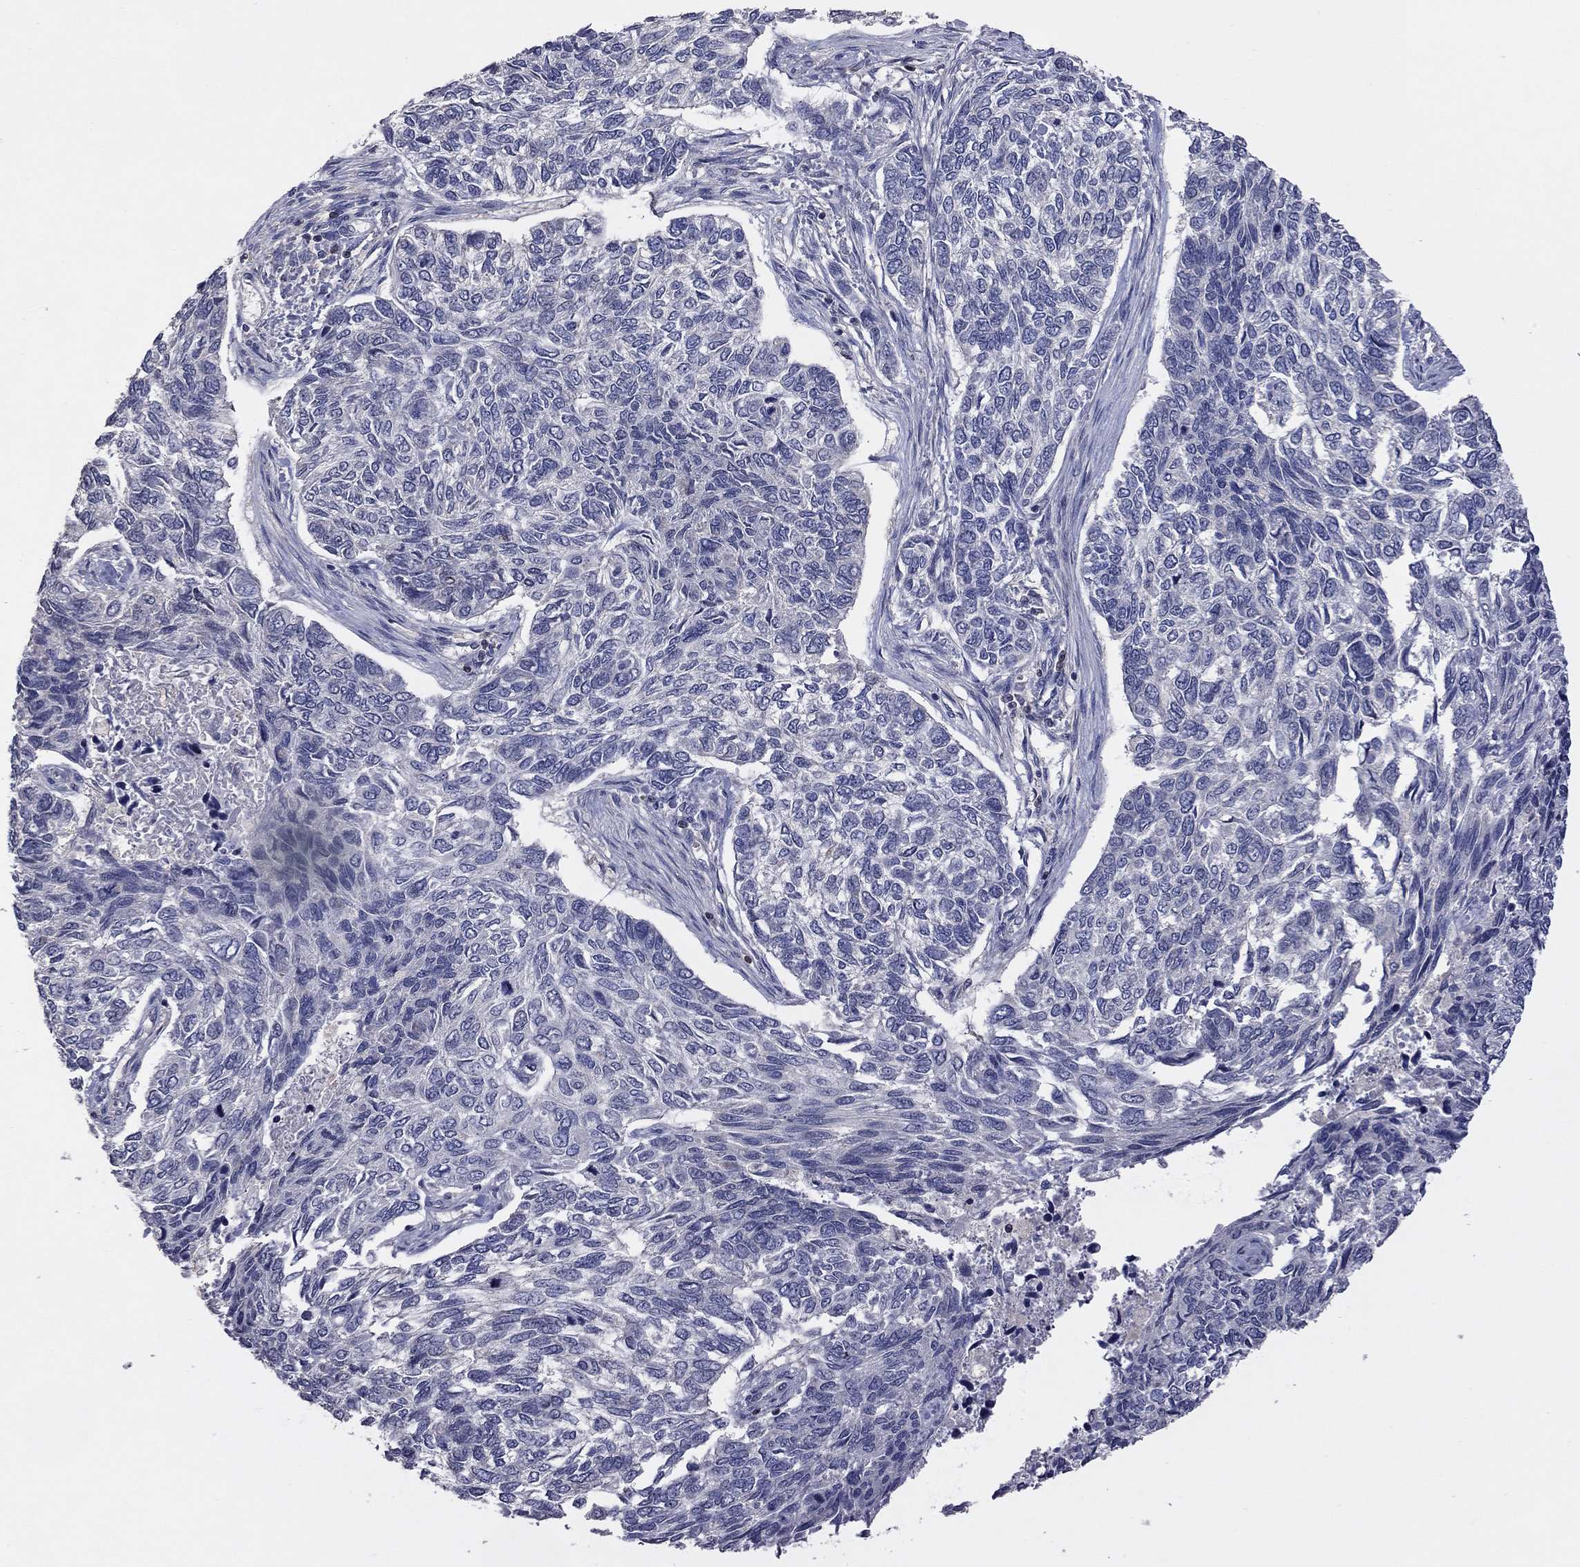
{"staining": {"intensity": "negative", "quantity": "none", "location": "none"}, "tissue": "skin cancer", "cell_type": "Tumor cells", "image_type": "cancer", "snomed": [{"axis": "morphology", "description": "Basal cell carcinoma"}, {"axis": "topography", "description": "Skin"}], "caption": "DAB immunohistochemical staining of human skin cancer (basal cell carcinoma) shows no significant expression in tumor cells. (Stains: DAB (3,3'-diaminobenzidine) immunohistochemistry with hematoxylin counter stain, Microscopy: brightfield microscopy at high magnification).", "gene": "IPCEF1", "patient": {"sex": "female", "age": 65}}